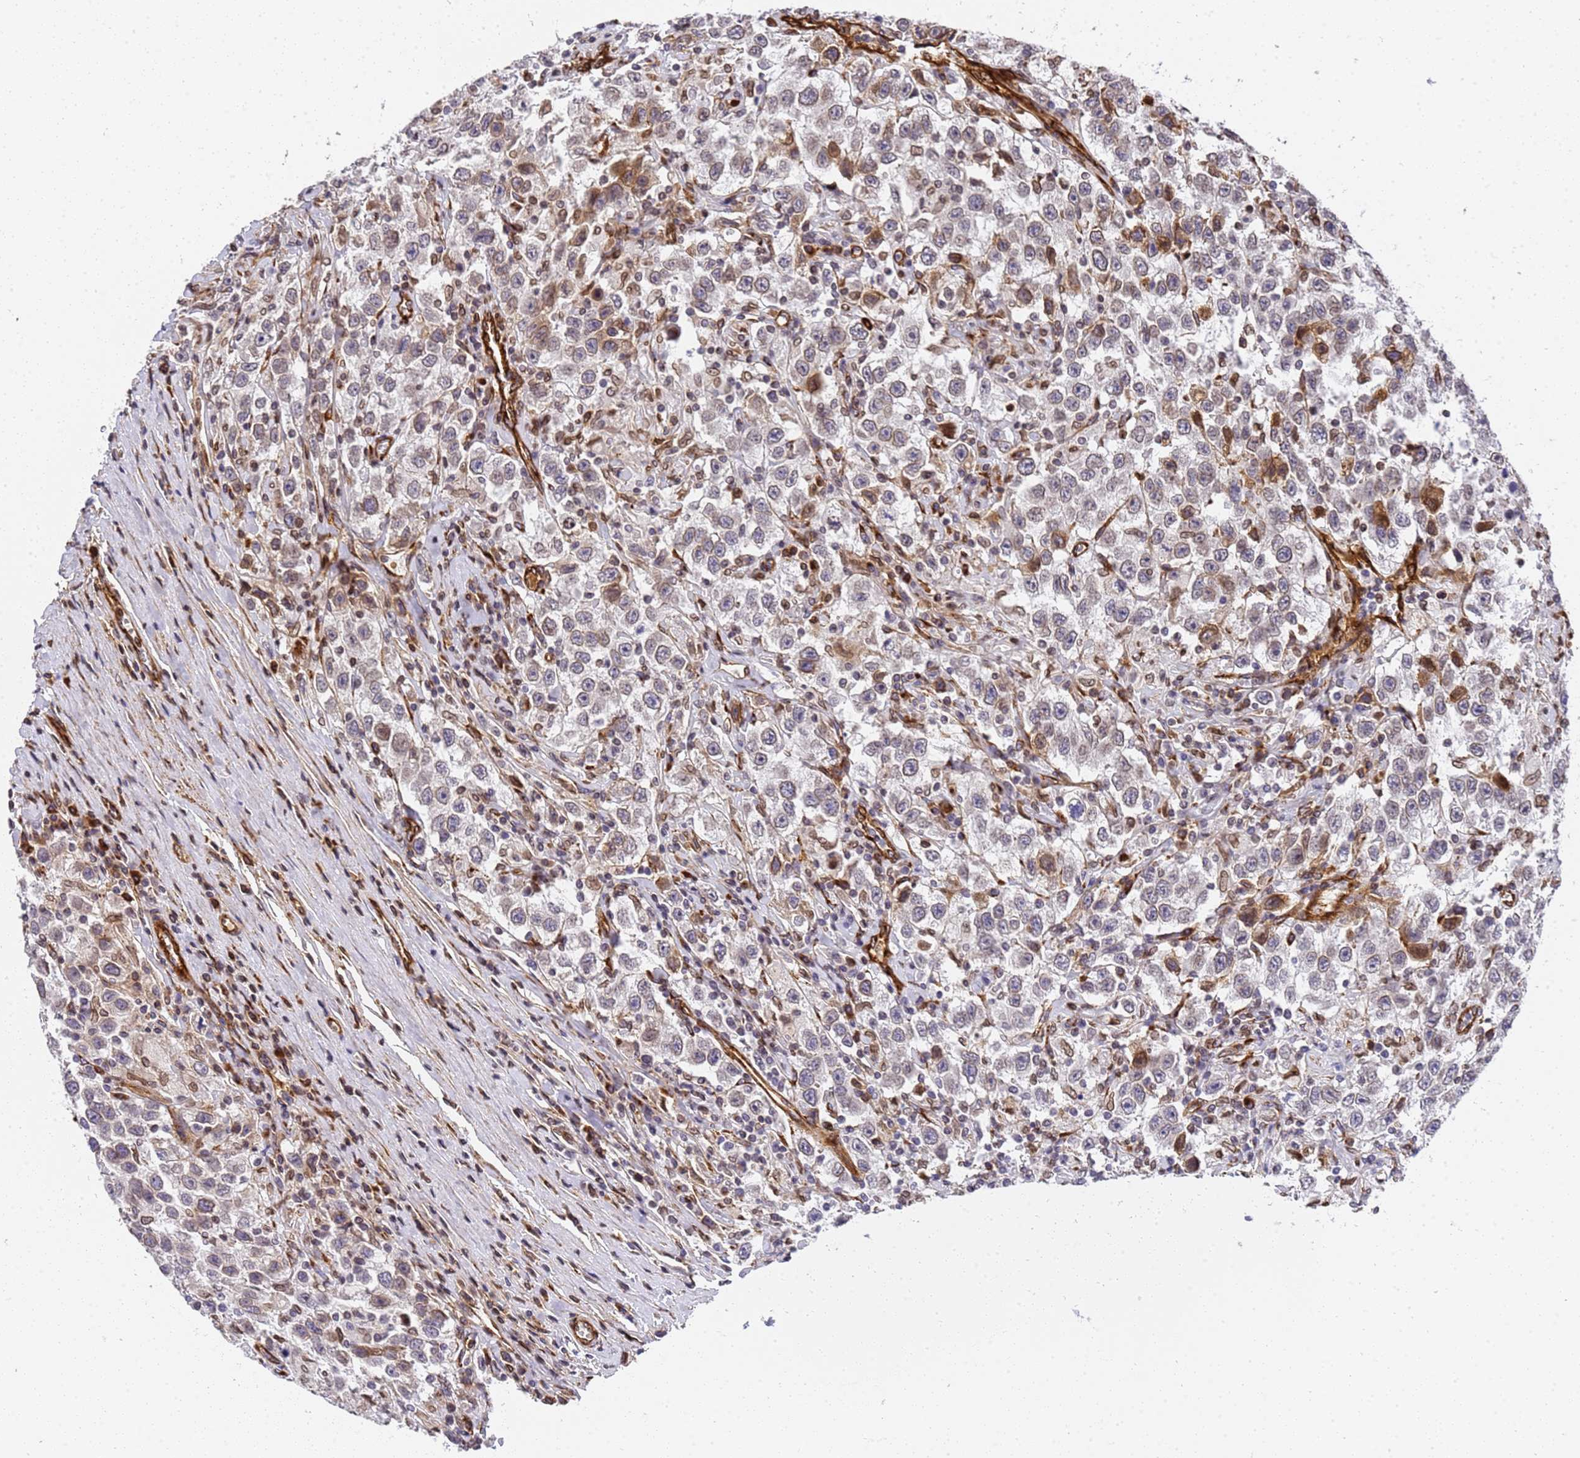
{"staining": {"intensity": "weak", "quantity": "<25%", "location": "cytoplasmic/membranous,nuclear"}, "tissue": "testis cancer", "cell_type": "Tumor cells", "image_type": "cancer", "snomed": [{"axis": "morphology", "description": "Seminoma, NOS"}, {"axis": "topography", "description": "Testis"}], "caption": "The image exhibits no significant expression in tumor cells of seminoma (testis).", "gene": "IGFBP7", "patient": {"sex": "male", "age": 41}}